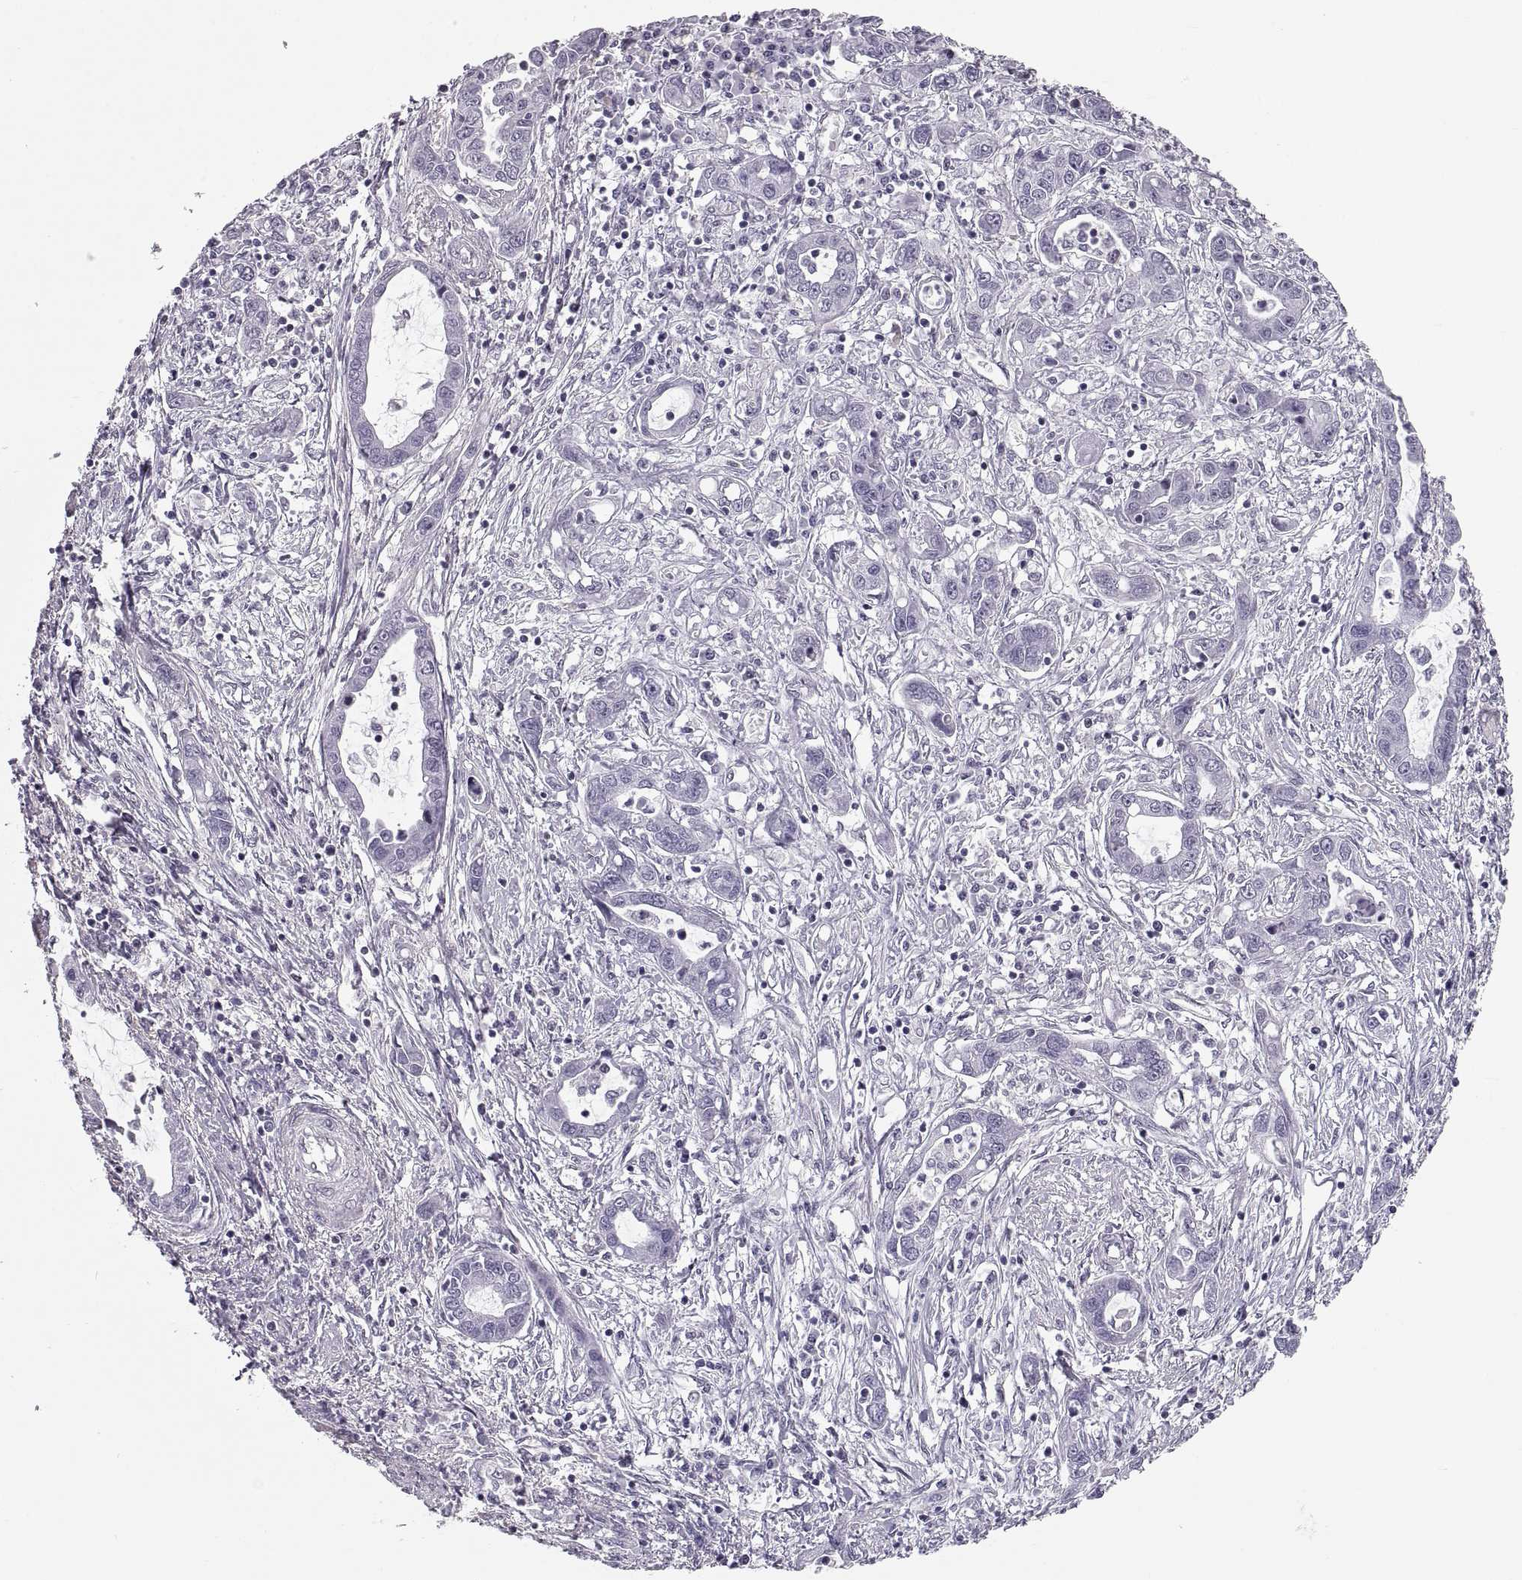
{"staining": {"intensity": "negative", "quantity": "none", "location": "none"}, "tissue": "liver cancer", "cell_type": "Tumor cells", "image_type": "cancer", "snomed": [{"axis": "morphology", "description": "Cholangiocarcinoma"}, {"axis": "topography", "description": "Liver"}], "caption": "Tumor cells are negative for brown protein staining in liver cancer.", "gene": "NANOS3", "patient": {"sex": "male", "age": 58}}